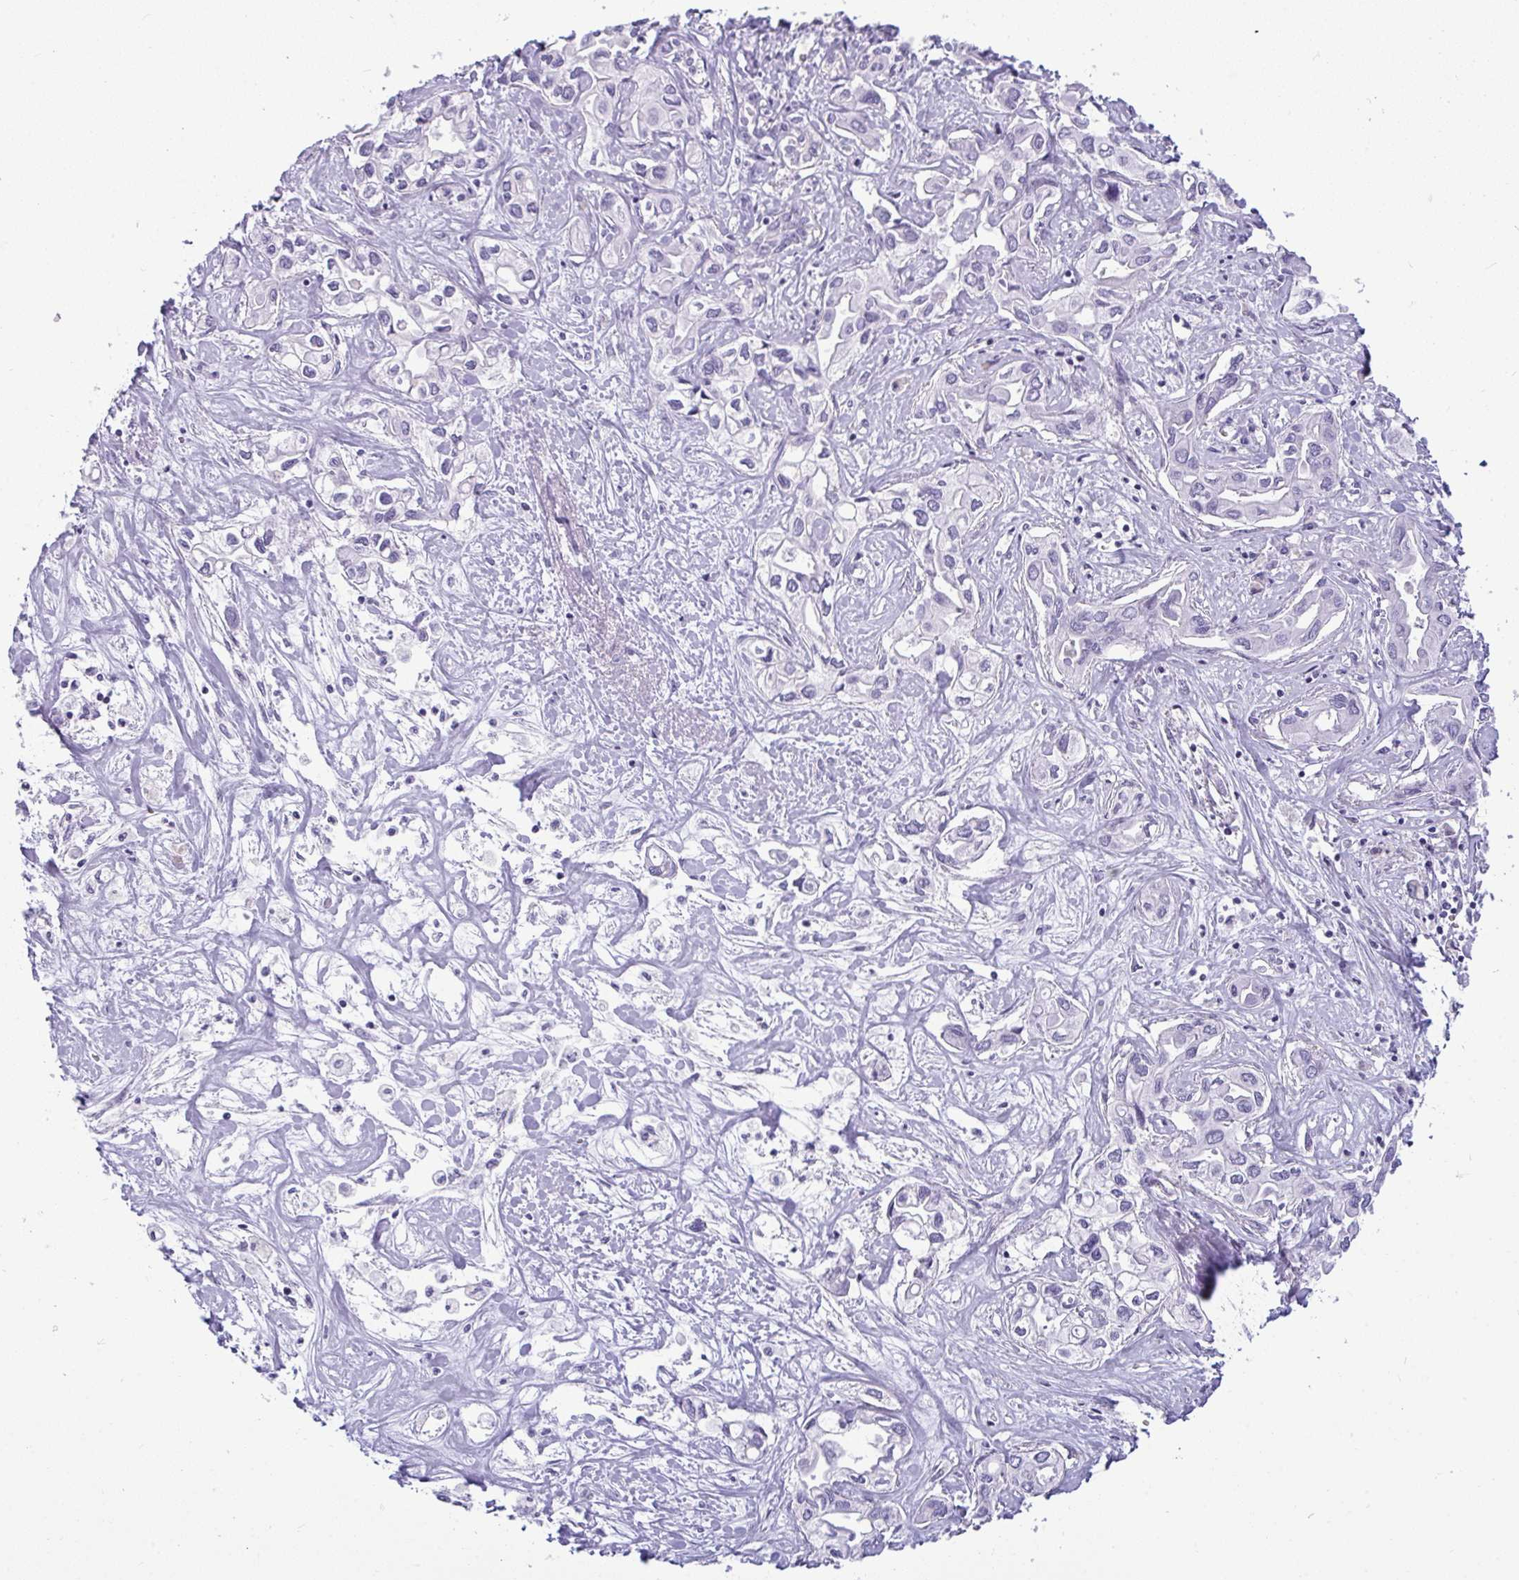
{"staining": {"intensity": "negative", "quantity": "none", "location": "none"}, "tissue": "liver cancer", "cell_type": "Tumor cells", "image_type": "cancer", "snomed": [{"axis": "morphology", "description": "Cholangiocarcinoma"}, {"axis": "topography", "description": "Liver"}], "caption": "There is no significant positivity in tumor cells of liver cholangiocarcinoma.", "gene": "SUZ12", "patient": {"sex": "female", "age": 64}}